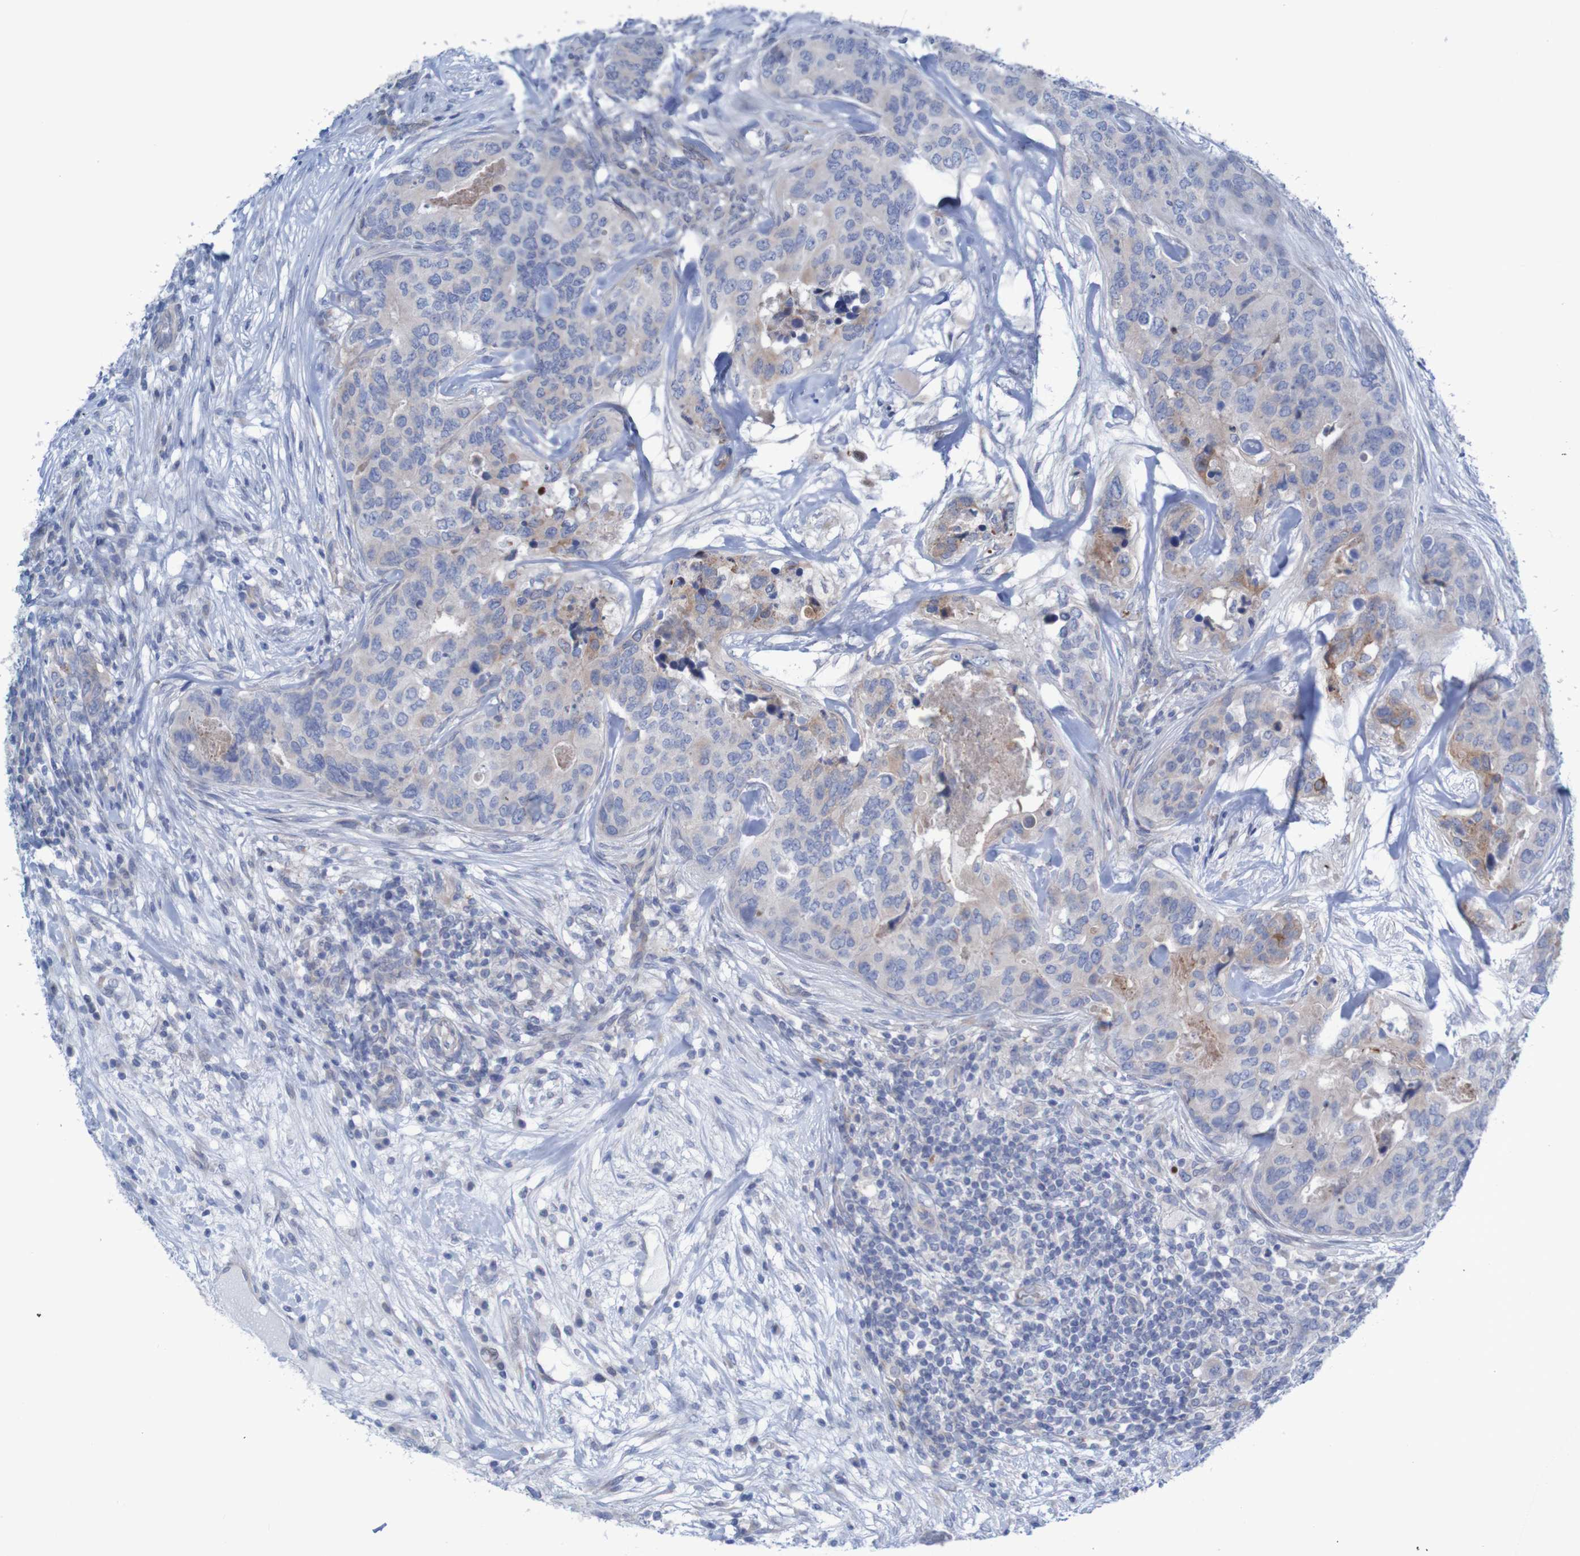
{"staining": {"intensity": "moderate", "quantity": "<25%", "location": "cytoplasmic/membranous"}, "tissue": "breast cancer", "cell_type": "Tumor cells", "image_type": "cancer", "snomed": [{"axis": "morphology", "description": "Lobular carcinoma"}, {"axis": "topography", "description": "Breast"}], "caption": "IHC (DAB) staining of lobular carcinoma (breast) demonstrates moderate cytoplasmic/membranous protein staining in approximately <25% of tumor cells. The staining was performed using DAB to visualize the protein expression in brown, while the nuclei were stained in blue with hematoxylin (Magnification: 20x).", "gene": "ANGPT4", "patient": {"sex": "female", "age": 59}}